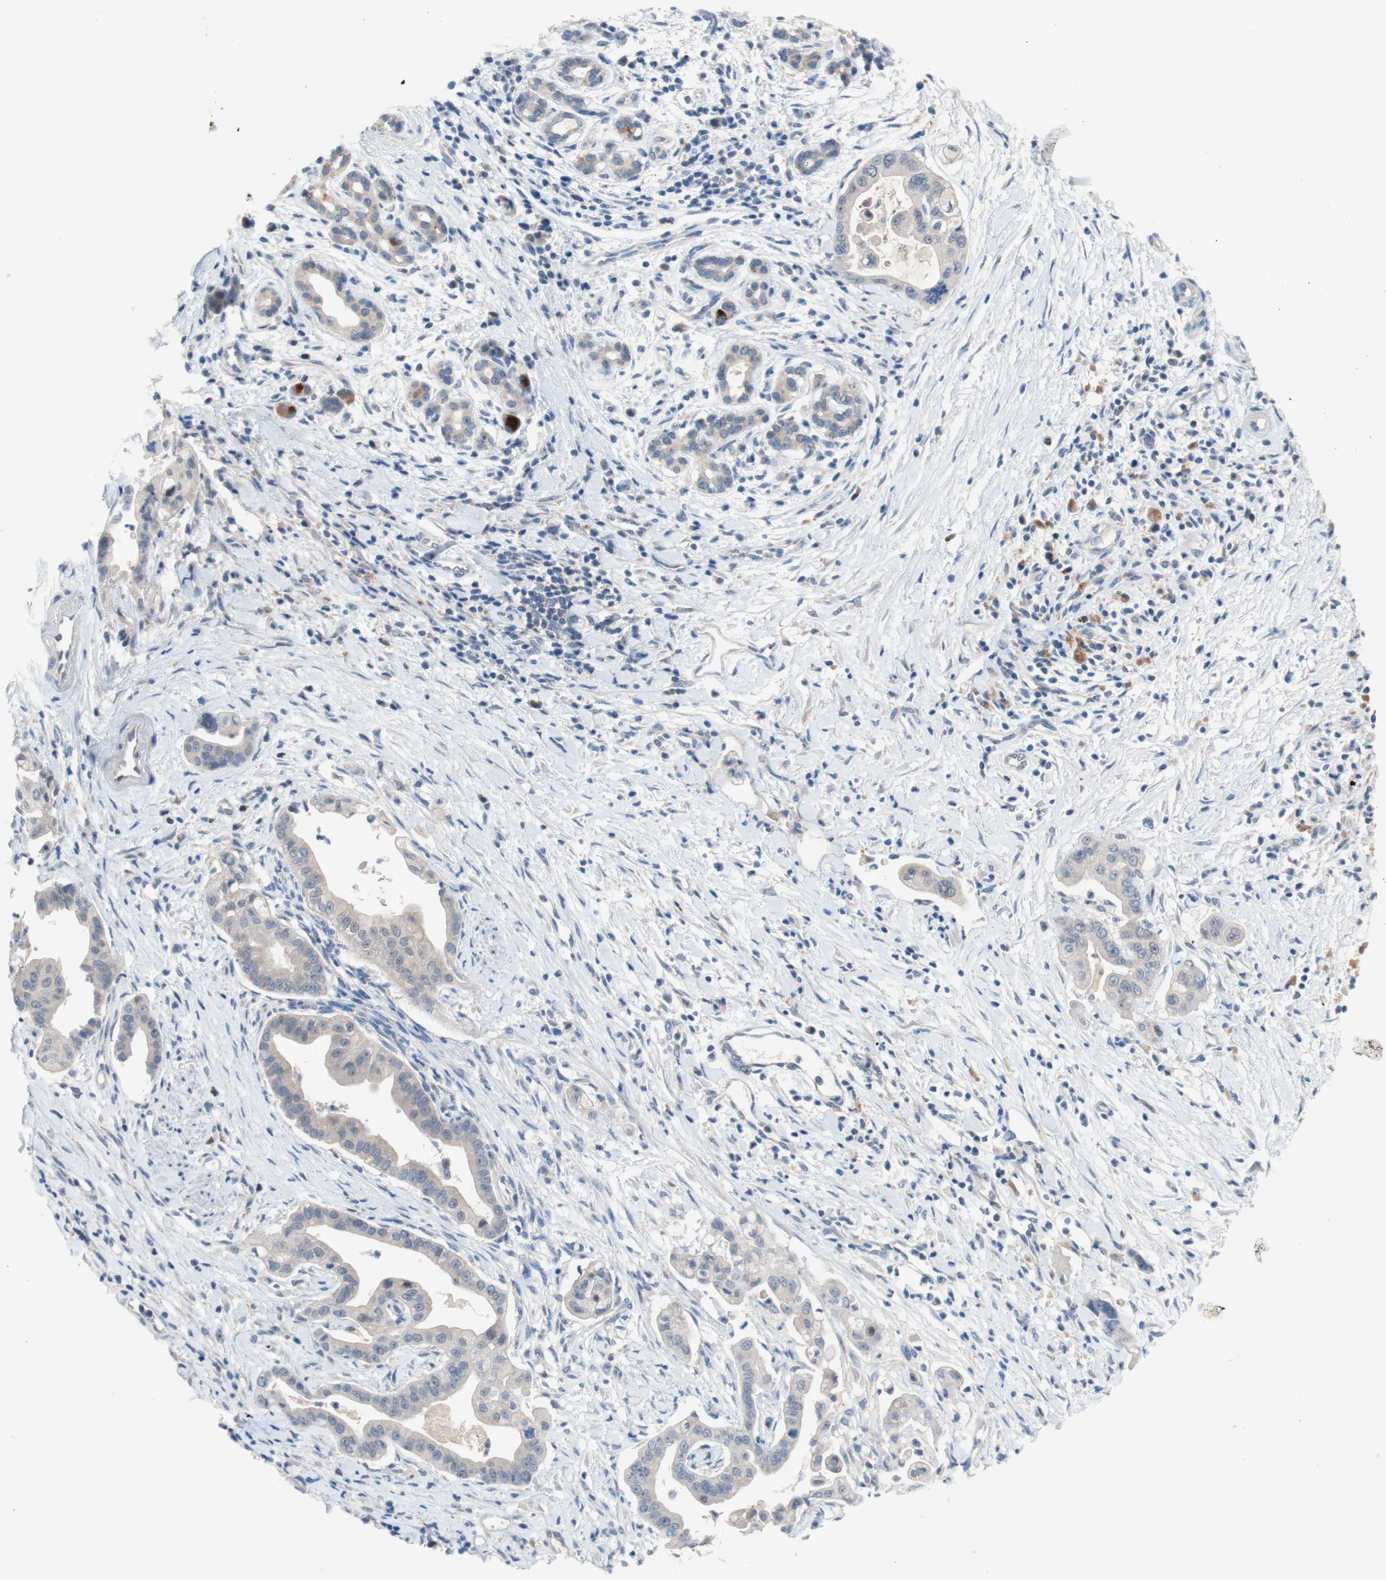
{"staining": {"intensity": "weak", "quantity": "<25%", "location": "cytoplasmic/membranous"}, "tissue": "pancreatic cancer", "cell_type": "Tumor cells", "image_type": "cancer", "snomed": [{"axis": "morphology", "description": "Adenocarcinoma, NOS"}, {"axis": "topography", "description": "Pancreas"}], "caption": "Tumor cells show no significant protein positivity in adenocarcinoma (pancreatic).", "gene": "PEX2", "patient": {"sex": "female", "age": 75}}